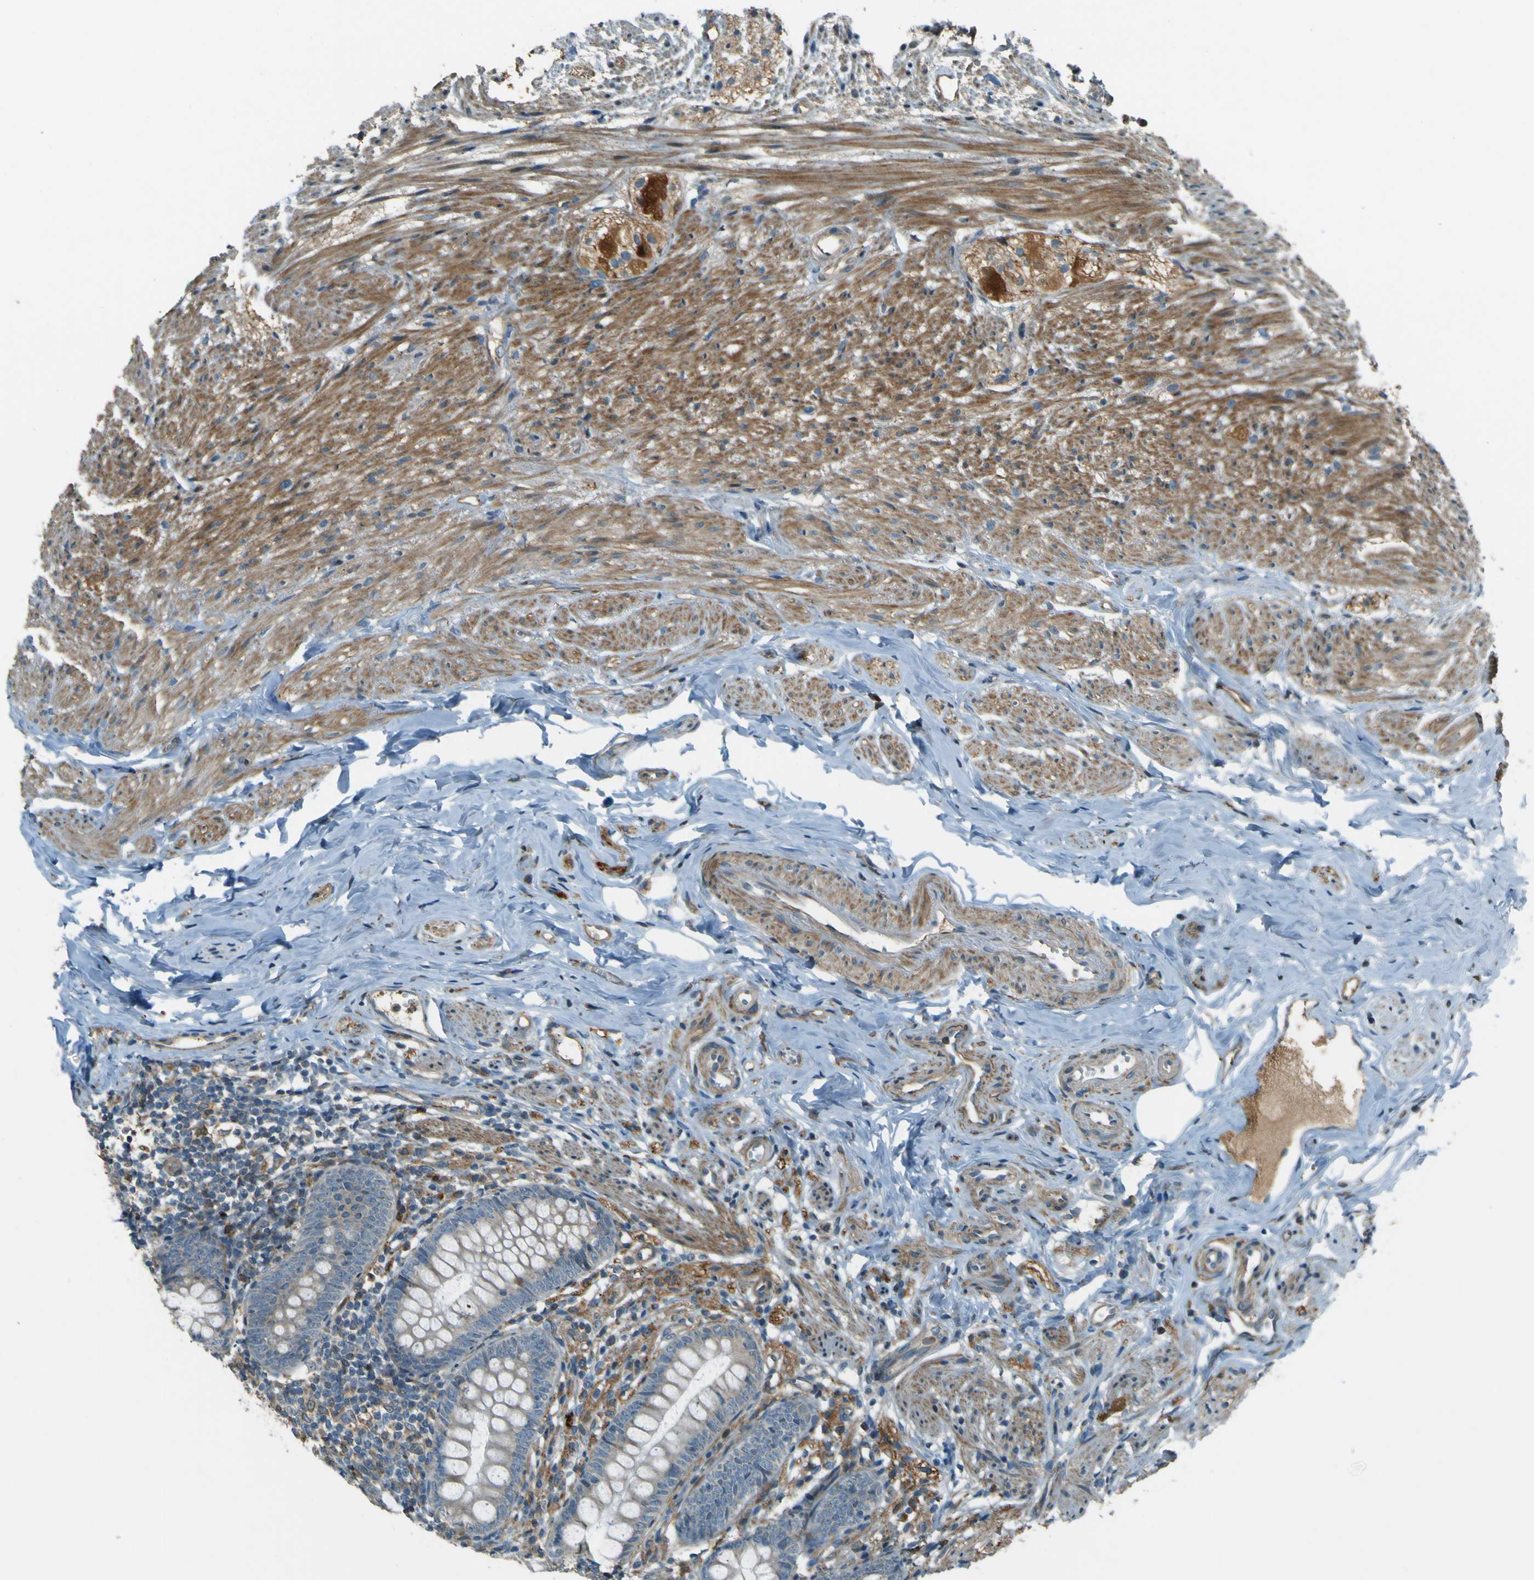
{"staining": {"intensity": "strong", "quantity": "<25%", "location": "cytoplasmic/membranous"}, "tissue": "appendix", "cell_type": "Glandular cells", "image_type": "normal", "snomed": [{"axis": "morphology", "description": "Normal tissue, NOS"}, {"axis": "topography", "description": "Appendix"}], "caption": "A high-resolution histopathology image shows immunohistochemistry (IHC) staining of benign appendix, which reveals strong cytoplasmic/membranous staining in about <25% of glandular cells.", "gene": "LPCAT1", "patient": {"sex": "female", "age": 77}}